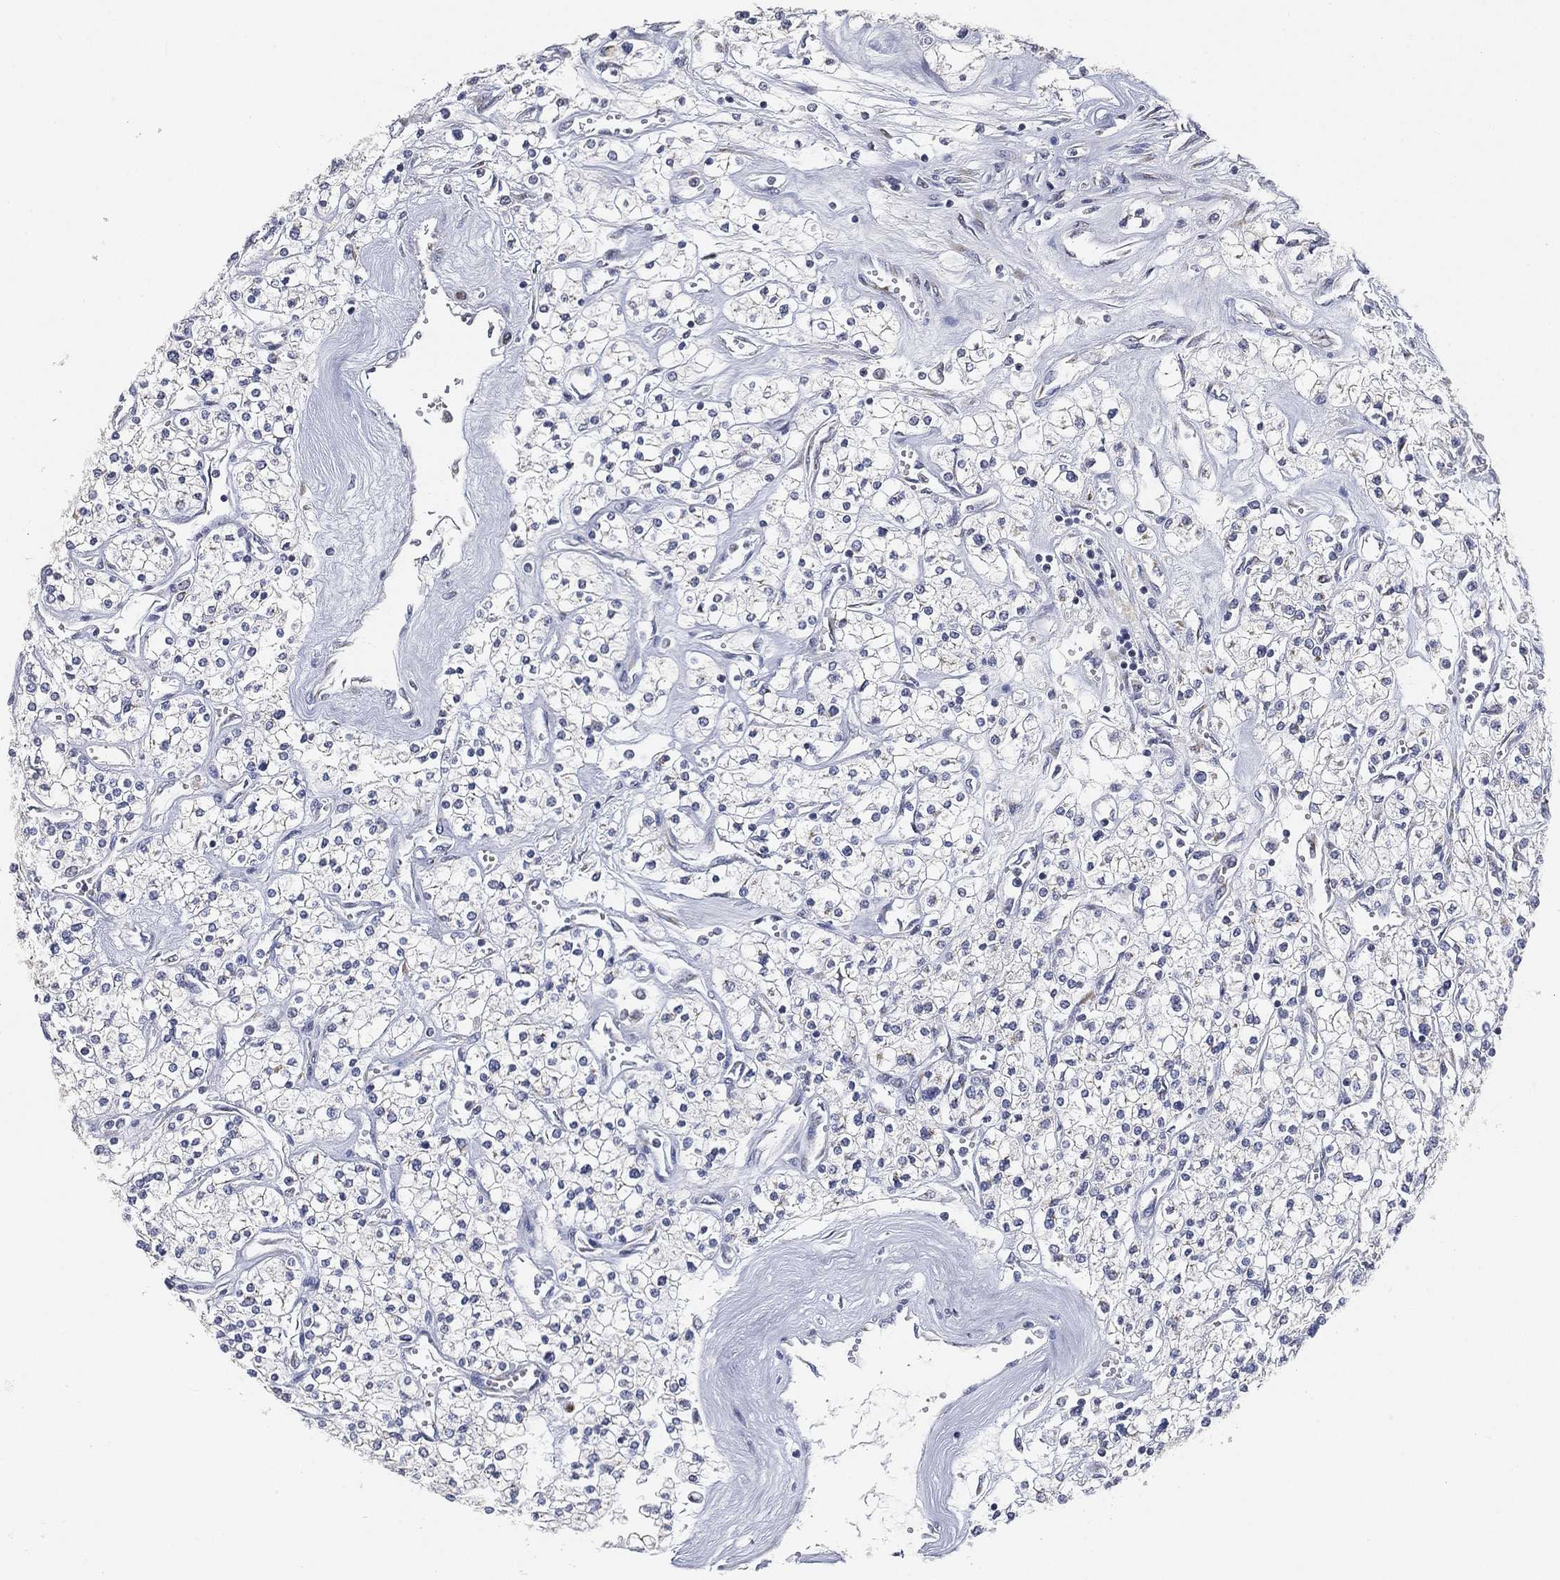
{"staining": {"intensity": "negative", "quantity": "none", "location": "none"}, "tissue": "renal cancer", "cell_type": "Tumor cells", "image_type": "cancer", "snomed": [{"axis": "morphology", "description": "Adenocarcinoma, NOS"}, {"axis": "topography", "description": "Kidney"}], "caption": "Renal cancer was stained to show a protein in brown. There is no significant expression in tumor cells.", "gene": "TICAM1", "patient": {"sex": "male", "age": 80}}